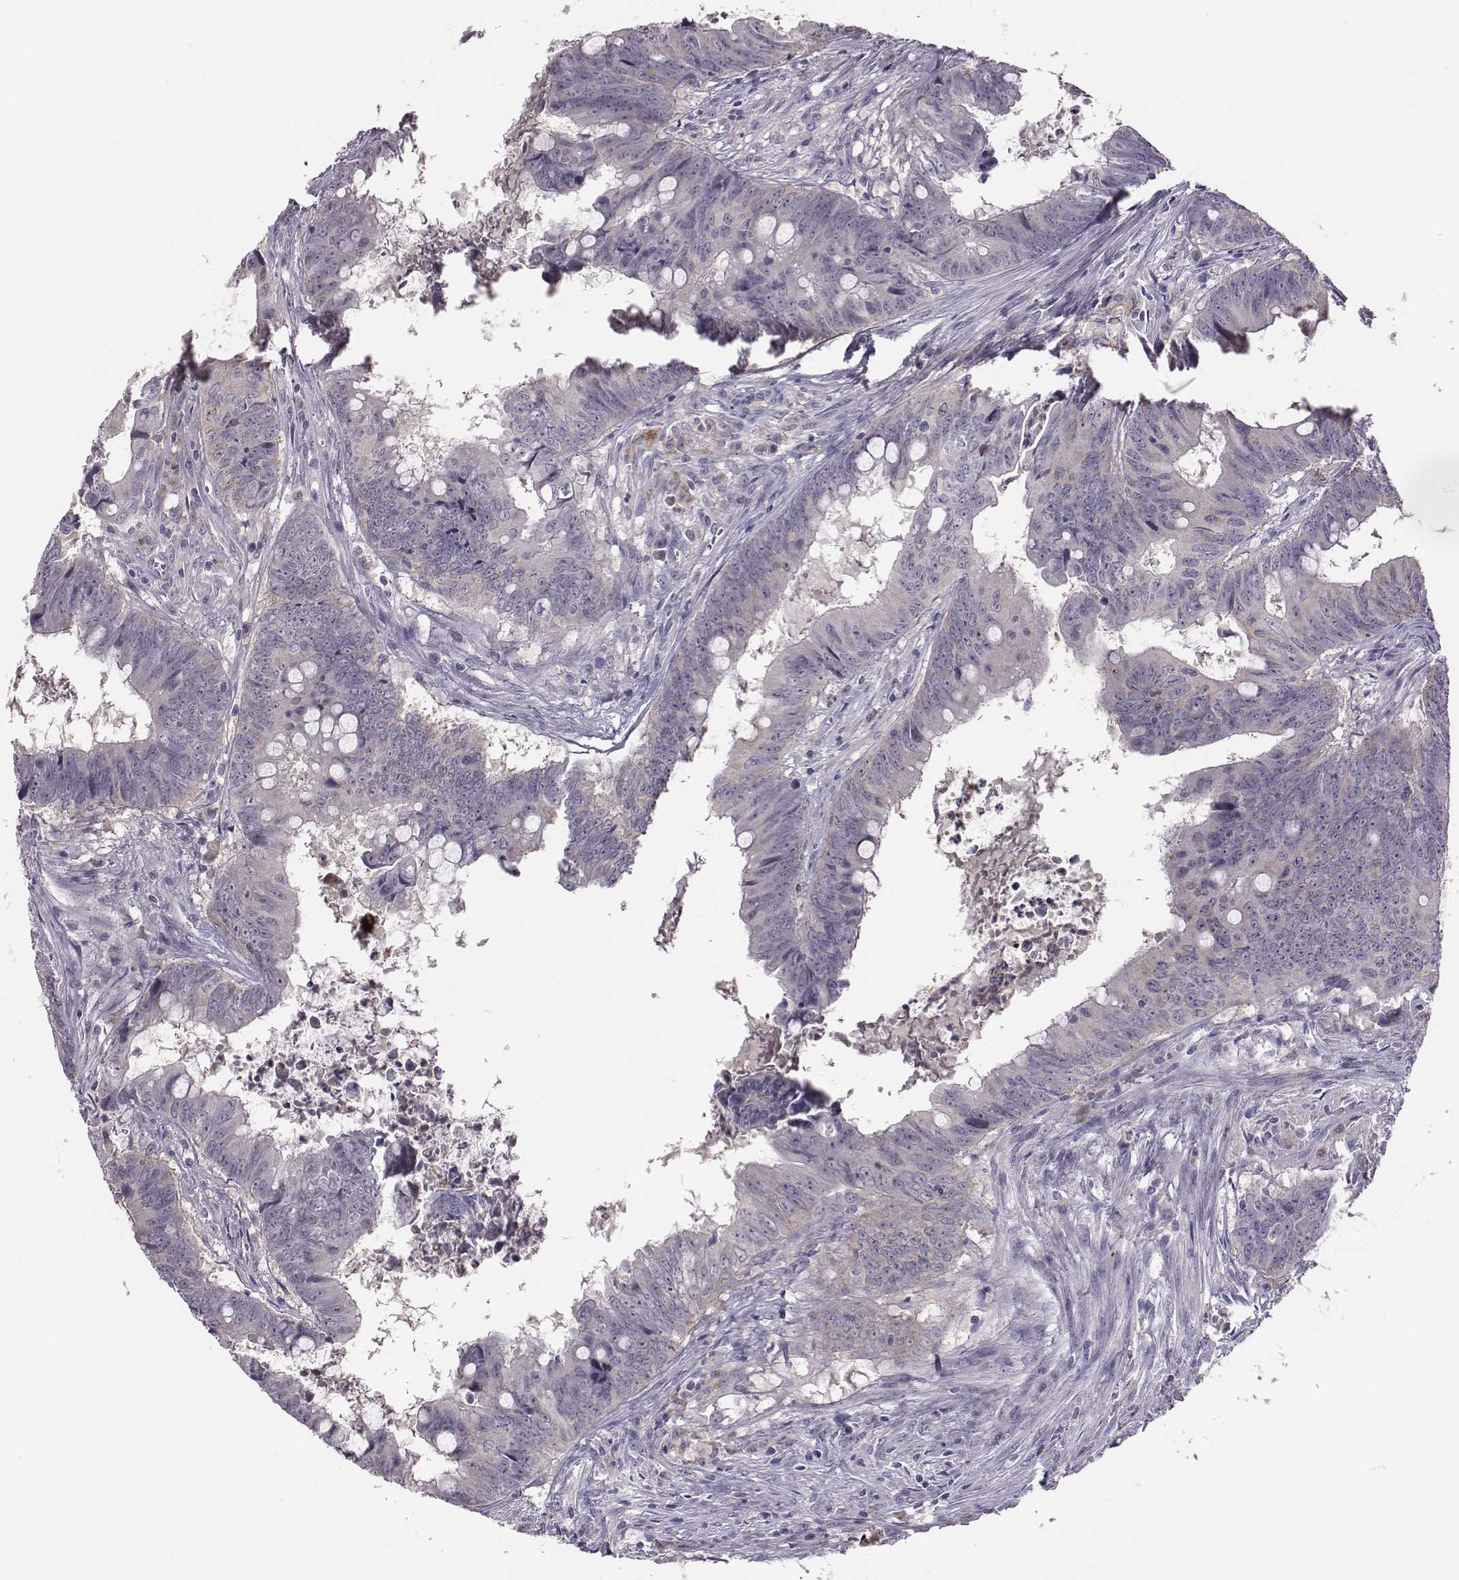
{"staining": {"intensity": "negative", "quantity": "none", "location": "none"}, "tissue": "colorectal cancer", "cell_type": "Tumor cells", "image_type": "cancer", "snomed": [{"axis": "morphology", "description": "Adenocarcinoma, NOS"}, {"axis": "topography", "description": "Colon"}], "caption": "DAB immunohistochemical staining of adenocarcinoma (colorectal) reveals no significant staining in tumor cells.", "gene": "KMO", "patient": {"sex": "female", "age": 82}}